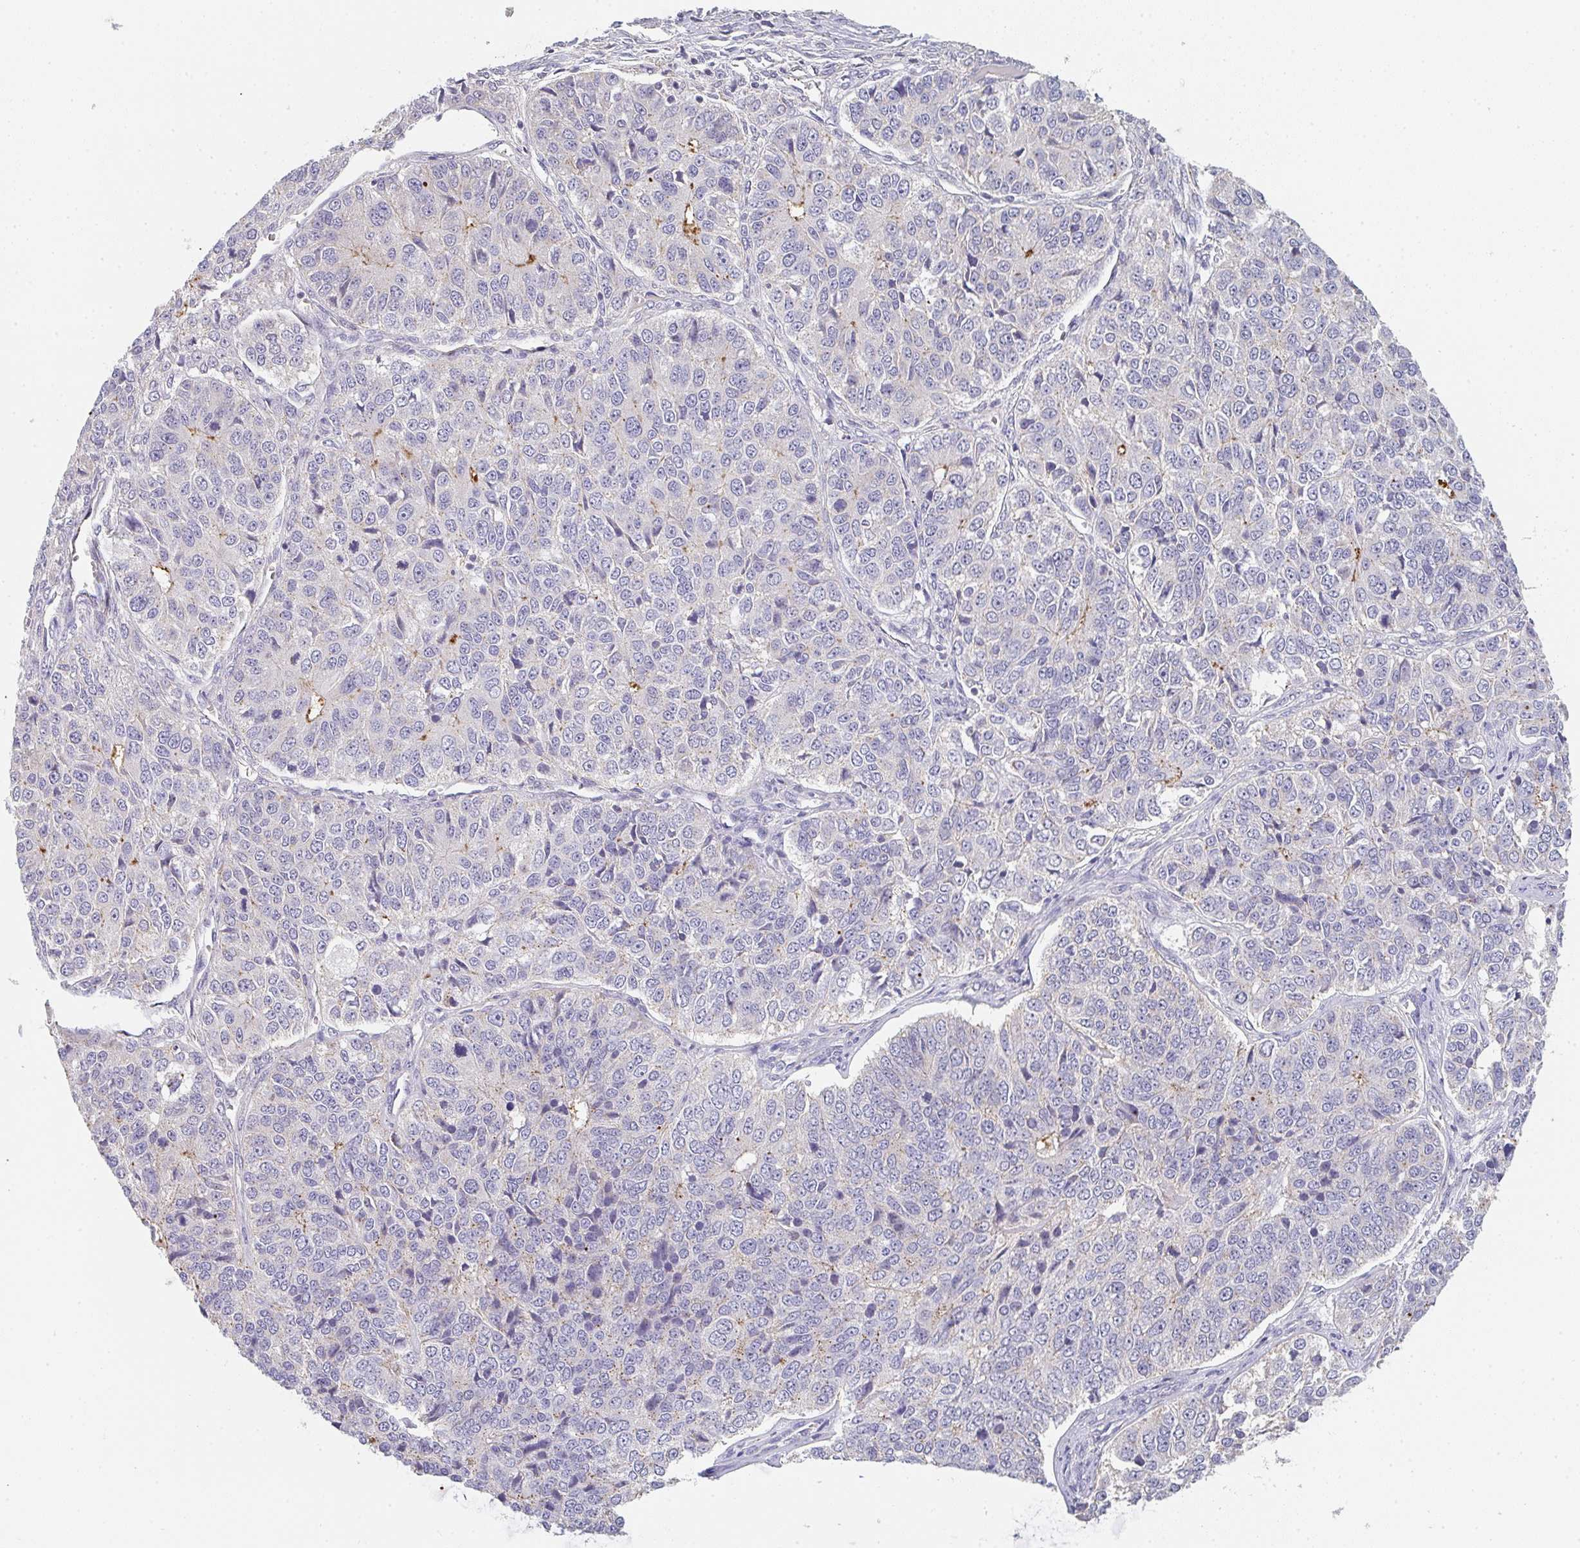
{"staining": {"intensity": "negative", "quantity": "none", "location": "none"}, "tissue": "ovarian cancer", "cell_type": "Tumor cells", "image_type": "cancer", "snomed": [{"axis": "morphology", "description": "Carcinoma, endometroid"}, {"axis": "topography", "description": "Ovary"}], "caption": "Tumor cells are negative for brown protein staining in ovarian cancer (endometroid carcinoma). Nuclei are stained in blue.", "gene": "CHMP5", "patient": {"sex": "female", "age": 51}}